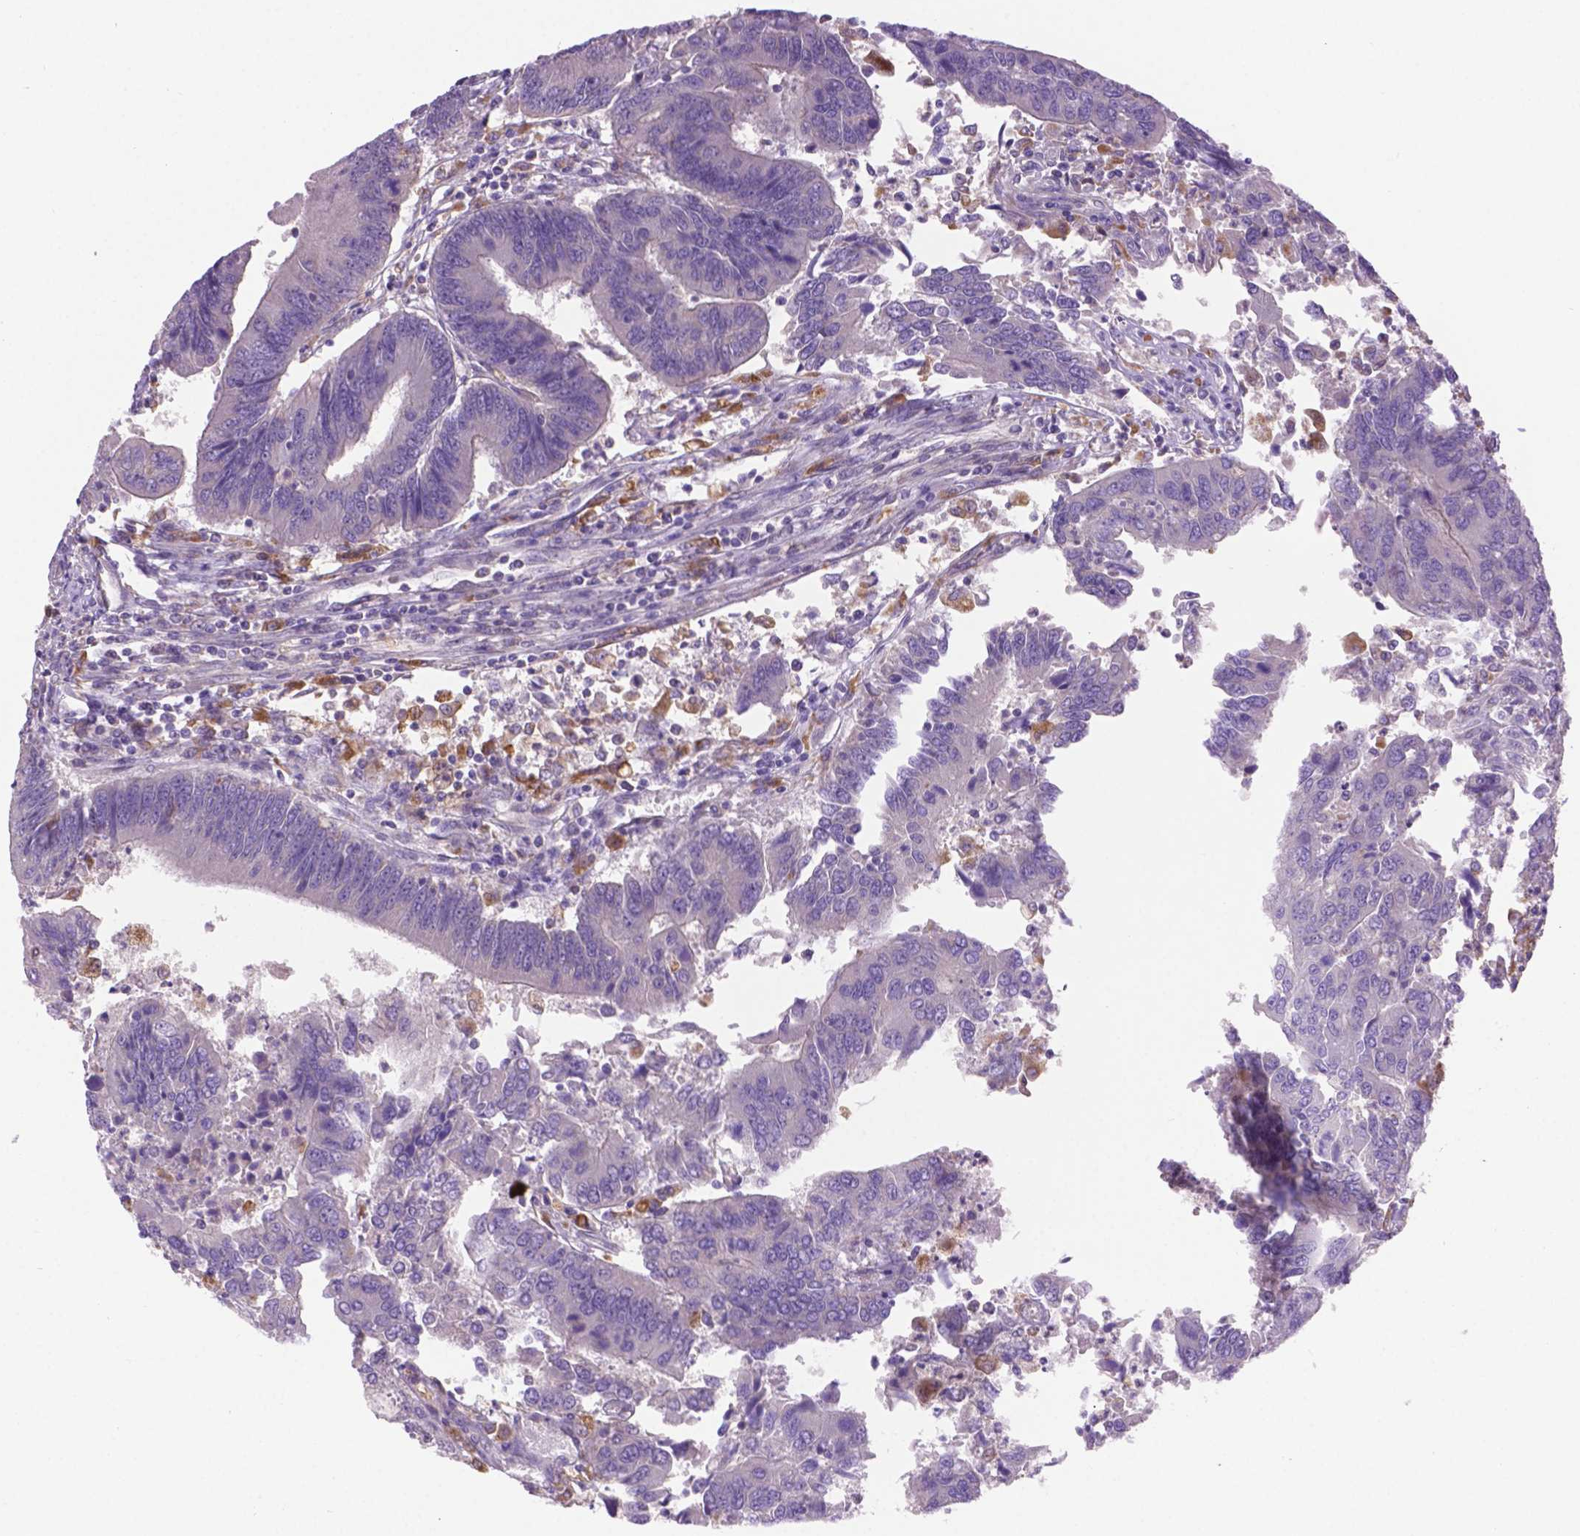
{"staining": {"intensity": "negative", "quantity": "none", "location": "none"}, "tissue": "colorectal cancer", "cell_type": "Tumor cells", "image_type": "cancer", "snomed": [{"axis": "morphology", "description": "Adenocarcinoma, NOS"}, {"axis": "topography", "description": "Colon"}], "caption": "This is a histopathology image of IHC staining of colorectal cancer (adenocarcinoma), which shows no expression in tumor cells.", "gene": "CDH7", "patient": {"sex": "female", "age": 67}}